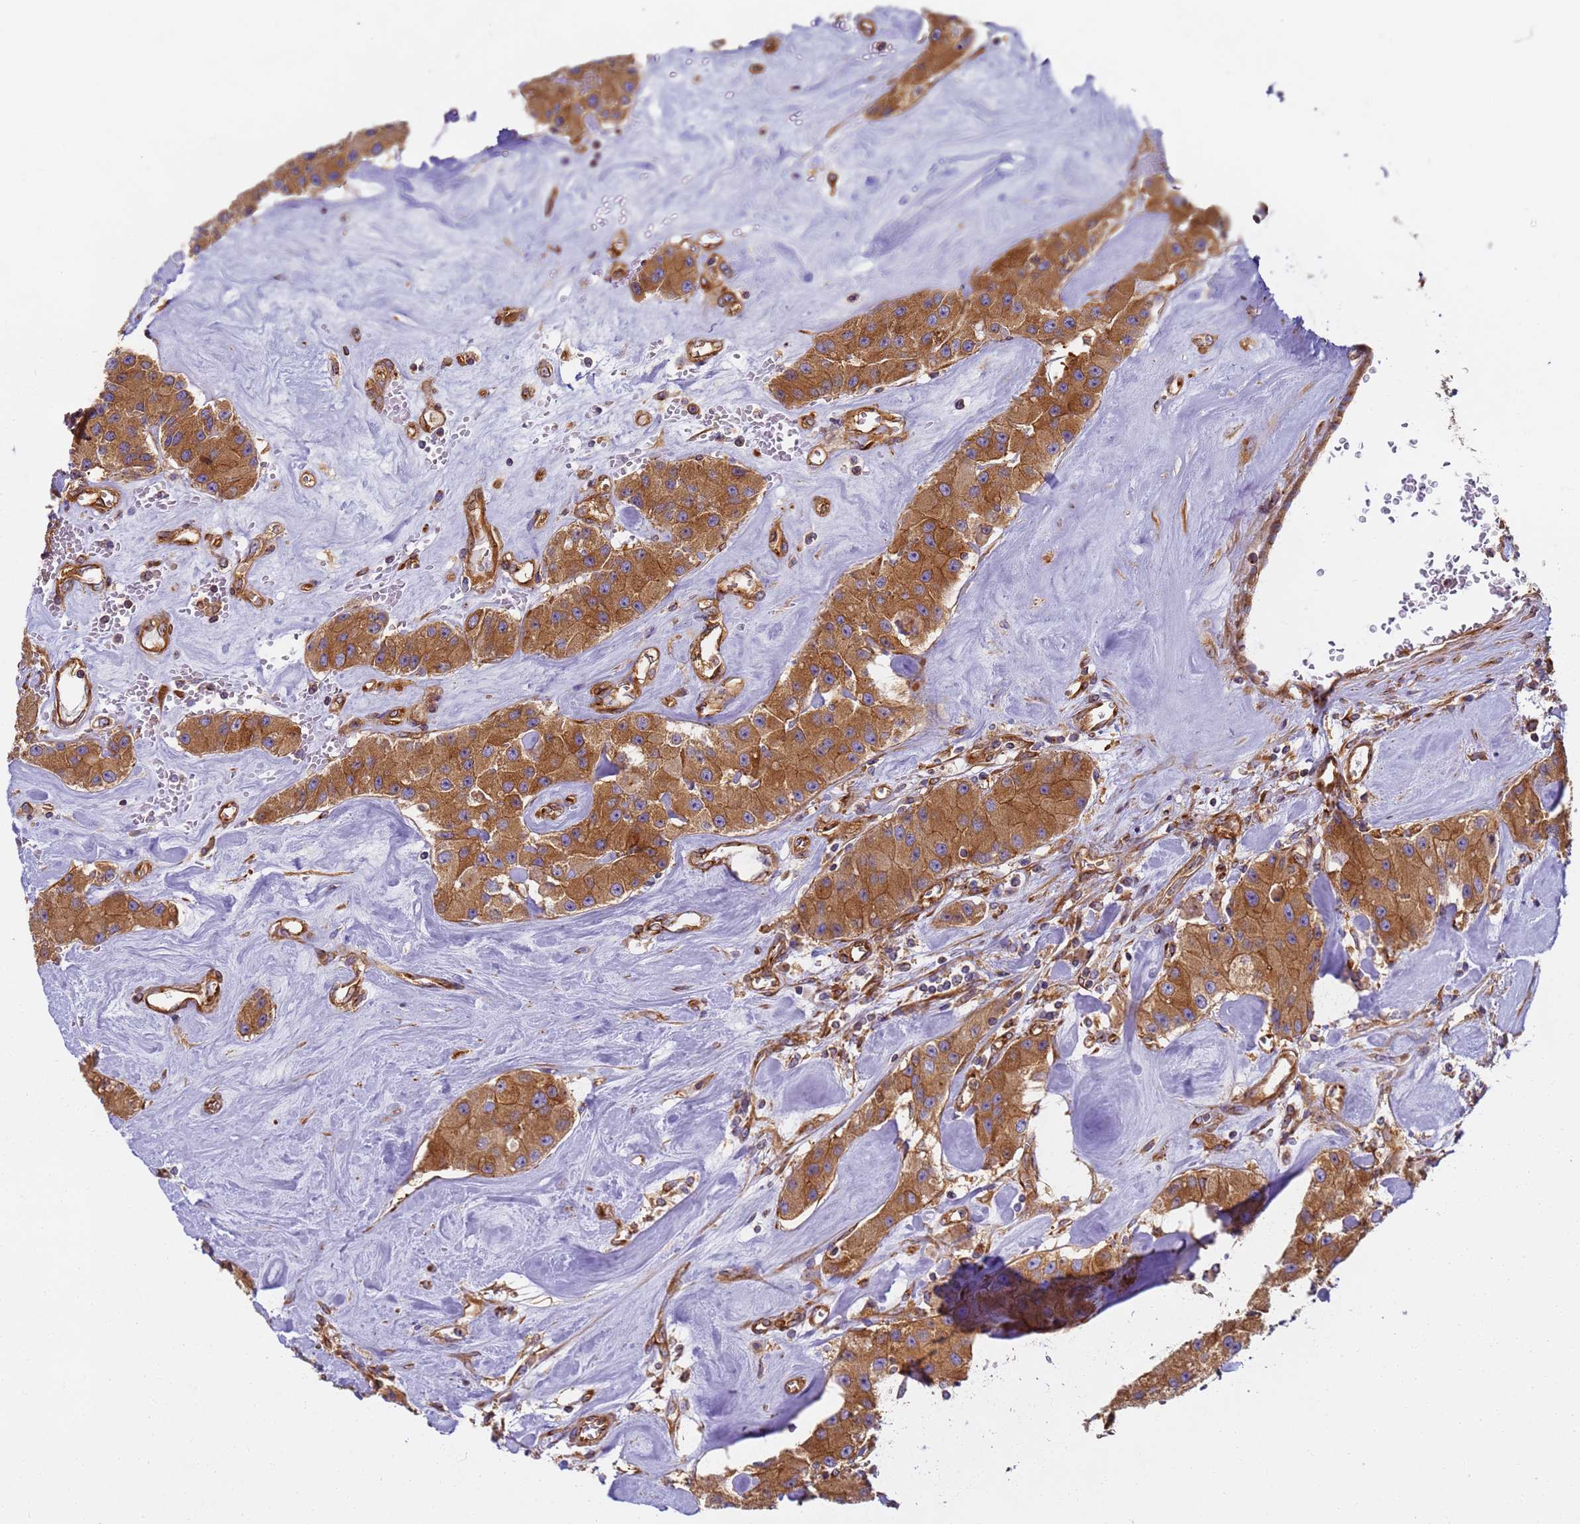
{"staining": {"intensity": "strong", "quantity": ">75%", "location": "cytoplasmic/membranous"}, "tissue": "carcinoid", "cell_type": "Tumor cells", "image_type": "cancer", "snomed": [{"axis": "morphology", "description": "Carcinoid, malignant, NOS"}, {"axis": "topography", "description": "Pancreas"}], "caption": "Tumor cells display strong cytoplasmic/membranous positivity in about >75% of cells in carcinoid.", "gene": "DYNC1I2", "patient": {"sex": "male", "age": 41}}